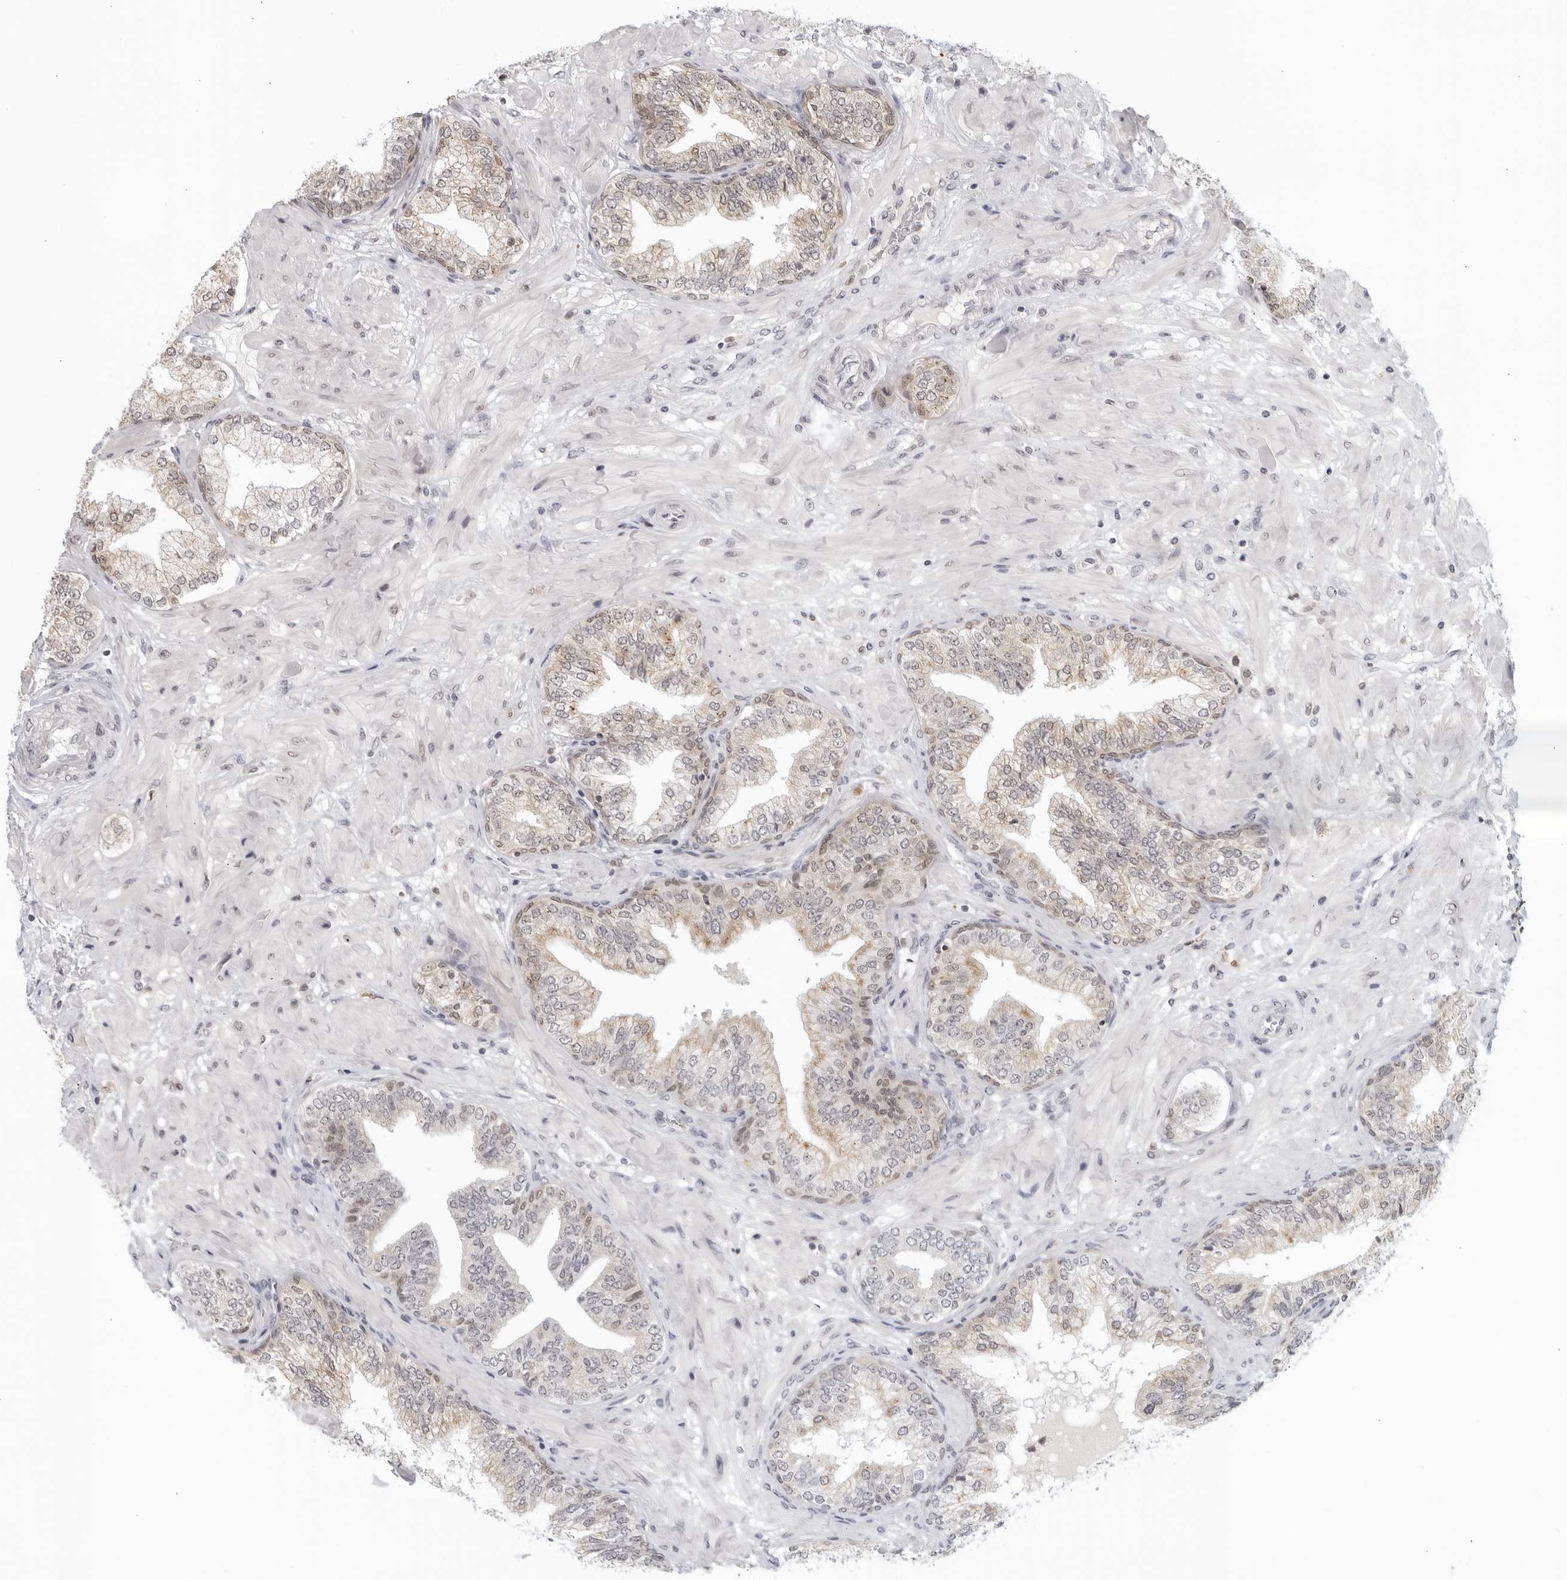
{"staining": {"intensity": "weak", "quantity": "25%-75%", "location": "cytoplasmic/membranous"}, "tissue": "prostate cancer", "cell_type": "Tumor cells", "image_type": "cancer", "snomed": [{"axis": "morphology", "description": "Adenocarcinoma, High grade"}, {"axis": "topography", "description": "Prostate"}], "caption": "A brown stain highlights weak cytoplasmic/membranous expression of a protein in prostate cancer tumor cells.", "gene": "RAB11FIP3", "patient": {"sex": "male", "age": 59}}